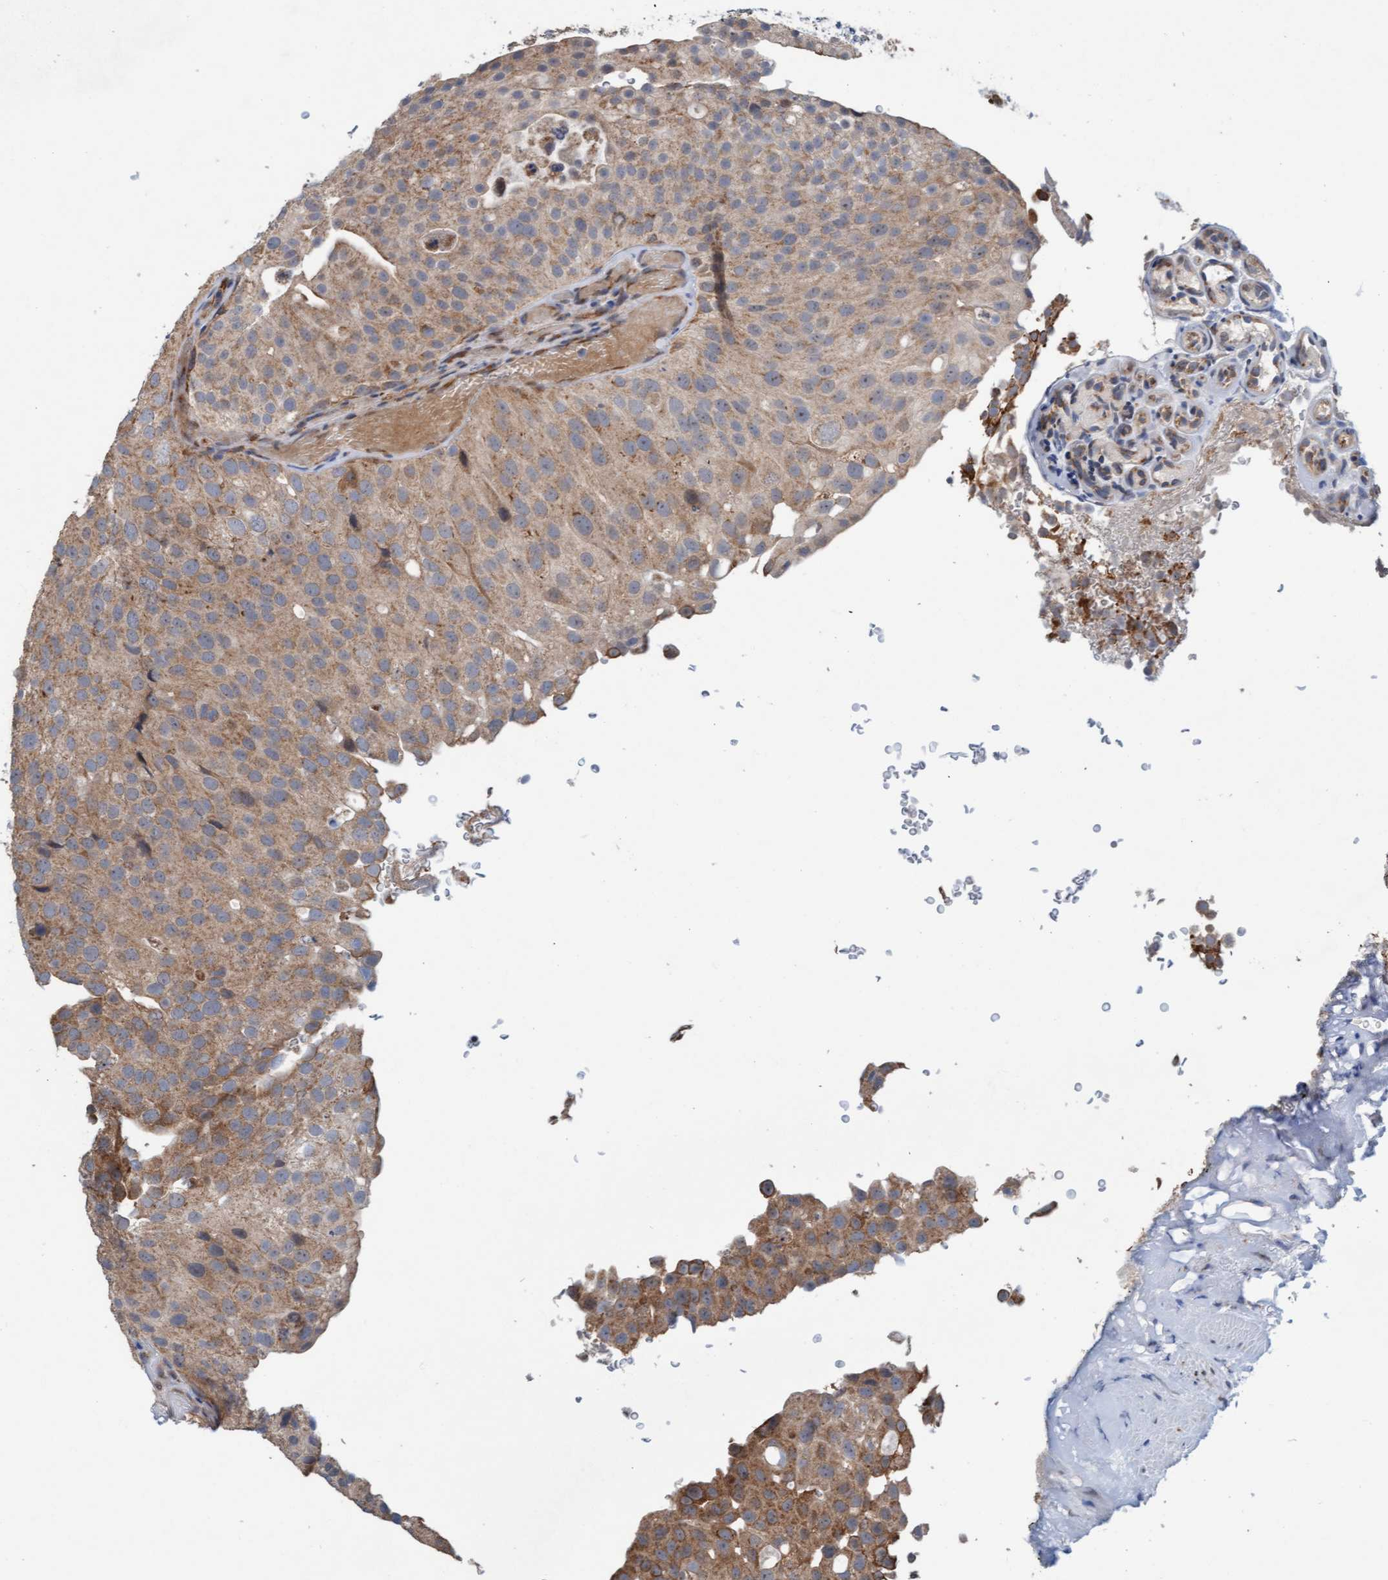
{"staining": {"intensity": "moderate", "quantity": ">75%", "location": "cytoplasmic/membranous"}, "tissue": "urothelial cancer", "cell_type": "Tumor cells", "image_type": "cancer", "snomed": [{"axis": "morphology", "description": "Urothelial carcinoma, Low grade"}, {"axis": "topography", "description": "Urinary bladder"}], "caption": "This is a histology image of IHC staining of urothelial cancer, which shows moderate positivity in the cytoplasmic/membranous of tumor cells.", "gene": "ZNF566", "patient": {"sex": "male", "age": 78}}